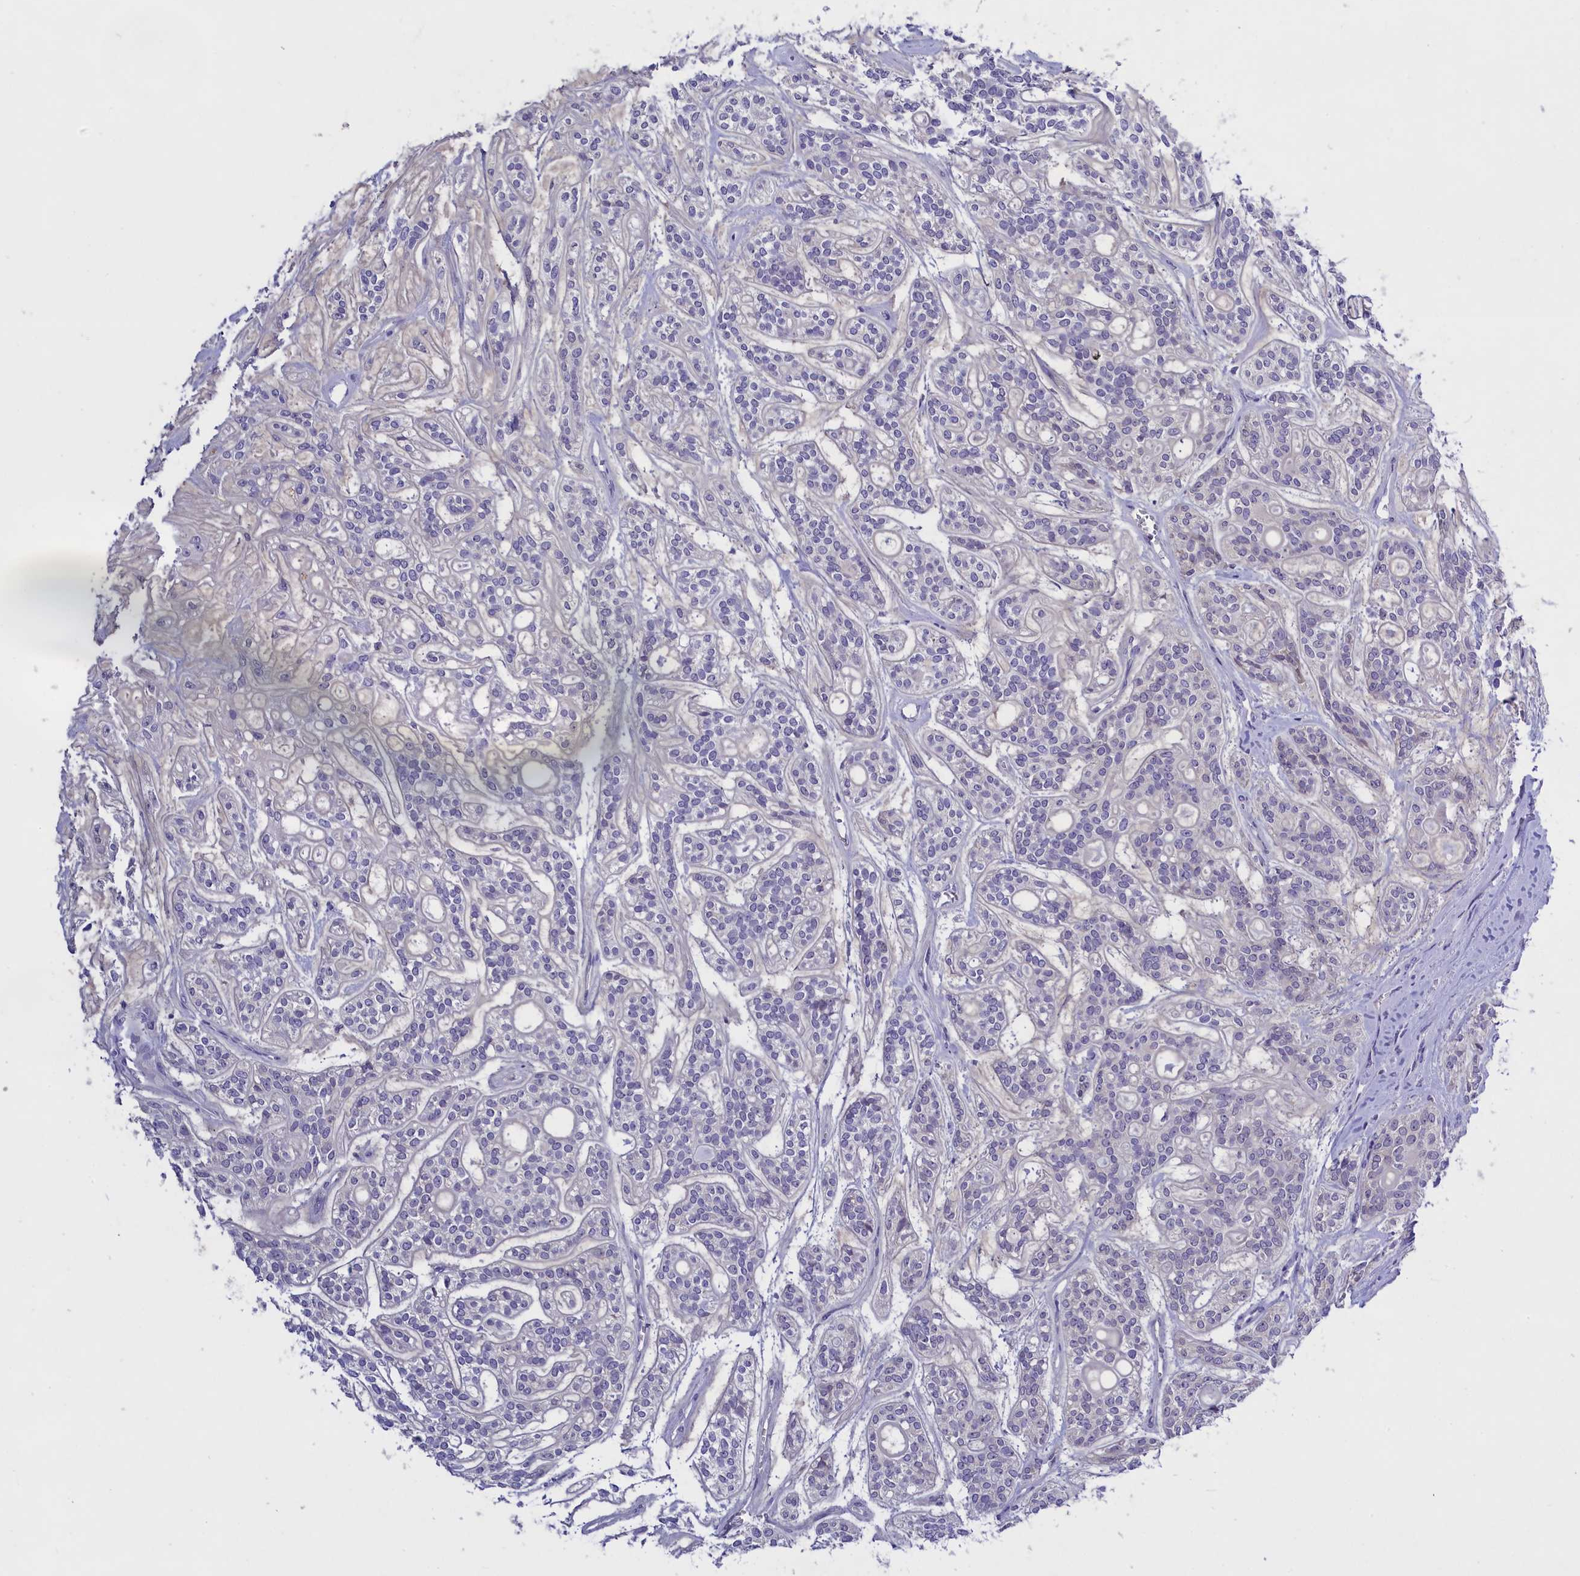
{"staining": {"intensity": "negative", "quantity": "none", "location": "none"}, "tissue": "head and neck cancer", "cell_type": "Tumor cells", "image_type": "cancer", "snomed": [{"axis": "morphology", "description": "Adenocarcinoma, NOS"}, {"axis": "topography", "description": "Head-Neck"}], "caption": "Immunohistochemical staining of head and neck cancer demonstrates no significant positivity in tumor cells.", "gene": "ENPP6", "patient": {"sex": "male", "age": 66}}